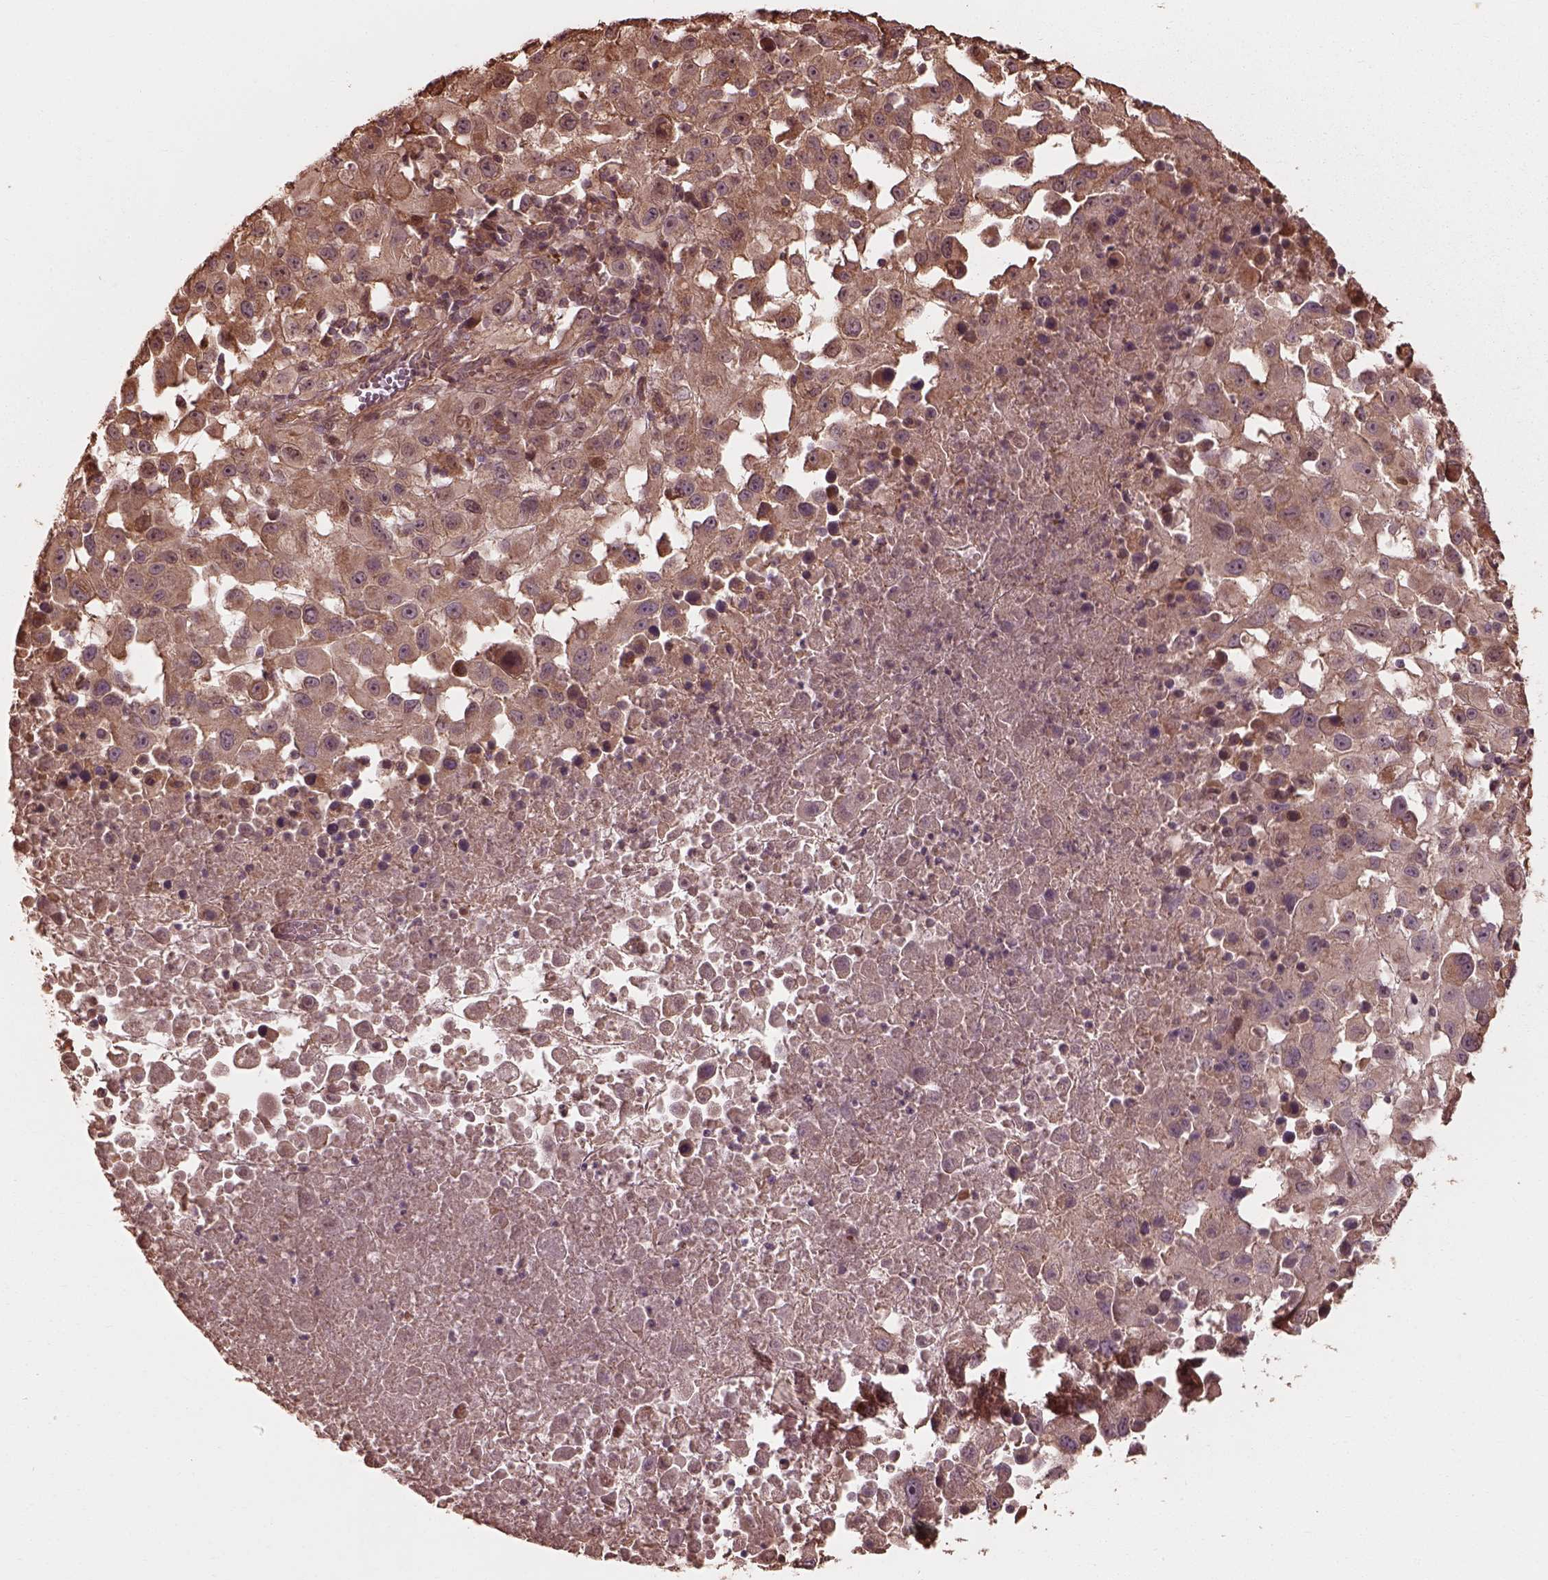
{"staining": {"intensity": "moderate", "quantity": "25%-75%", "location": "cytoplasmic/membranous"}, "tissue": "melanoma", "cell_type": "Tumor cells", "image_type": "cancer", "snomed": [{"axis": "morphology", "description": "Malignant melanoma, Metastatic site"}, {"axis": "topography", "description": "Soft tissue"}], "caption": "Protein staining by immunohistochemistry (IHC) shows moderate cytoplasmic/membranous staining in about 25%-75% of tumor cells in malignant melanoma (metastatic site).", "gene": "METTL4", "patient": {"sex": "male", "age": 50}}